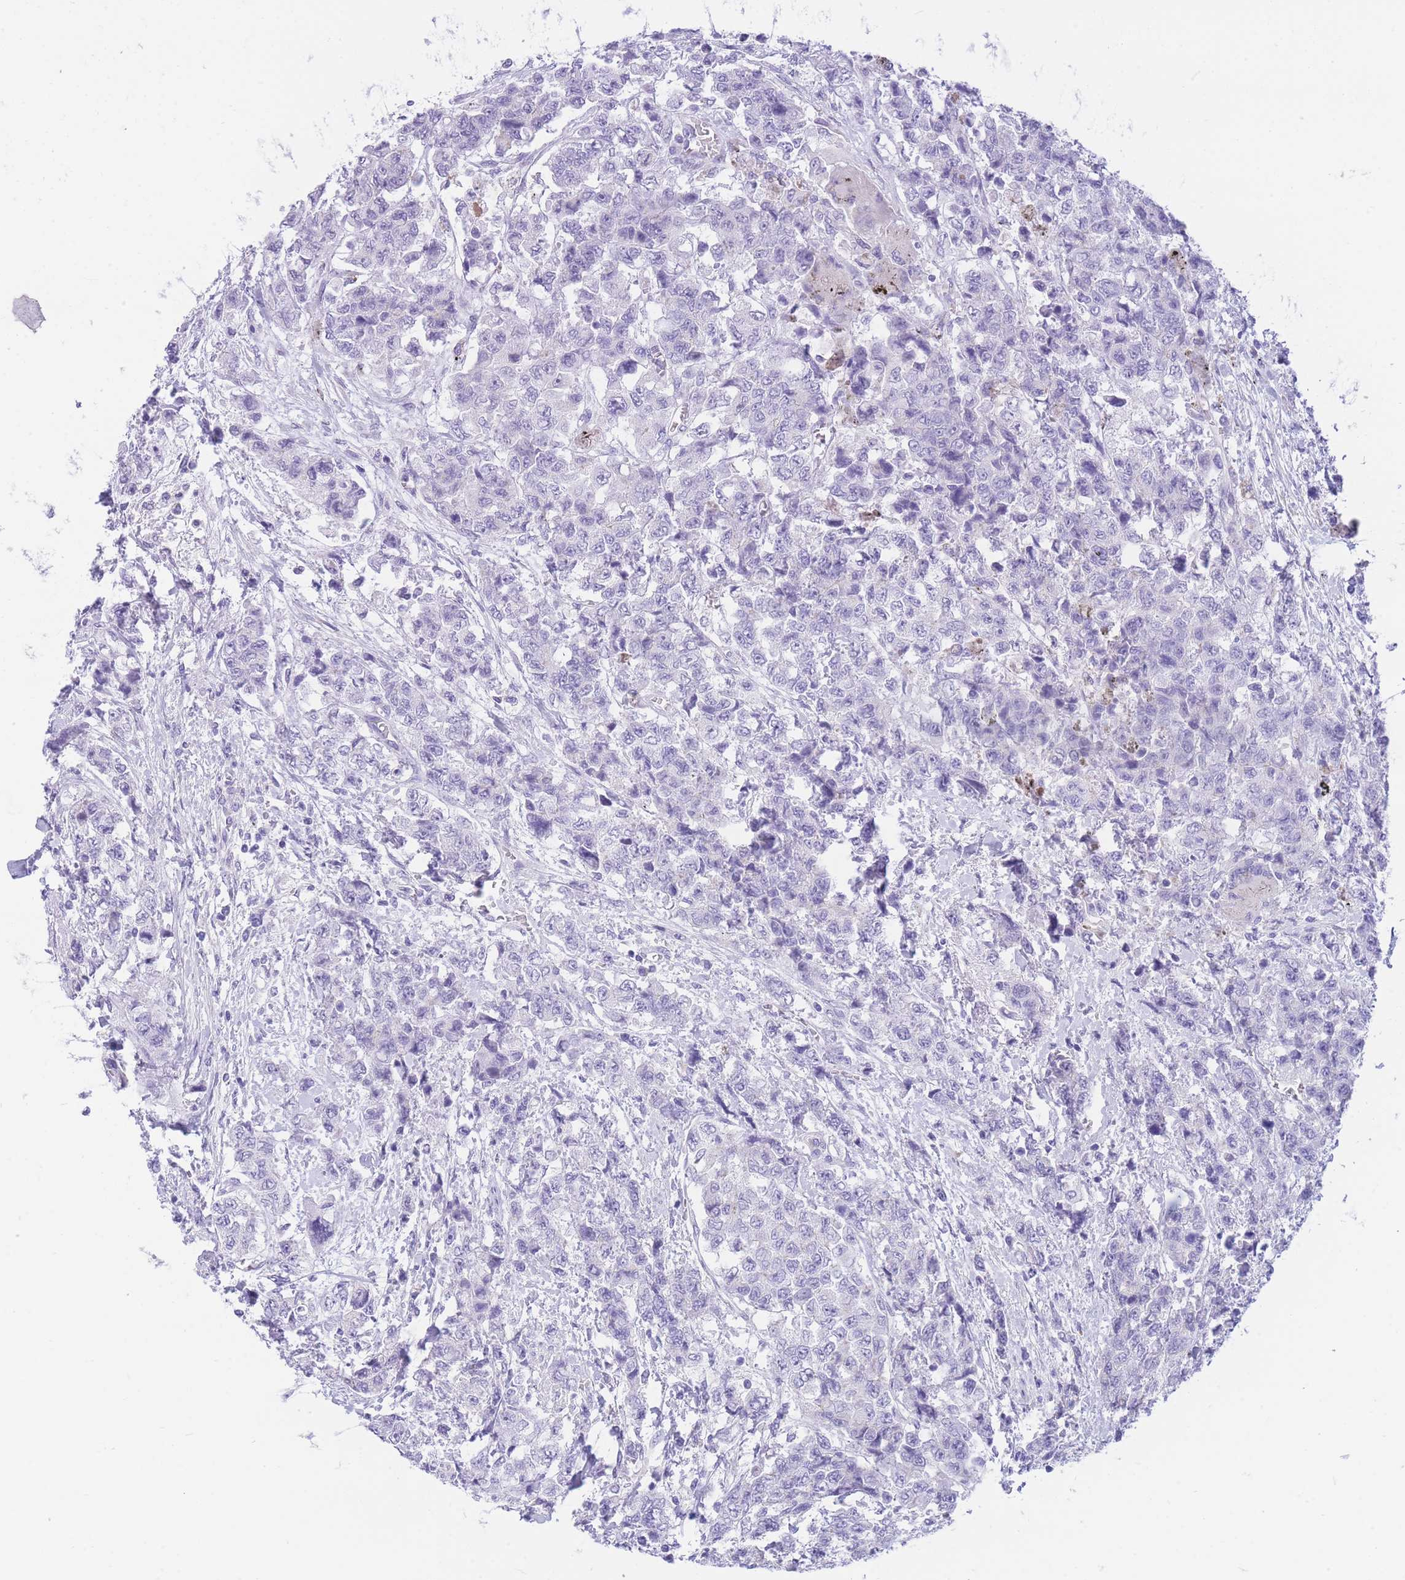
{"staining": {"intensity": "negative", "quantity": "none", "location": "none"}, "tissue": "urothelial cancer", "cell_type": "Tumor cells", "image_type": "cancer", "snomed": [{"axis": "morphology", "description": "Urothelial carcinoma, High grade"}, {"axis": "topography", "description": "Urinary bladder"}], "caption": "This is an immunohistochemistry (IHC) photomicrograph of high-grade urothelial carcinoma. There is no expression in tumor cells.", "gene": "ZNF311", "patient": {"sex": "female", "age": 78}}